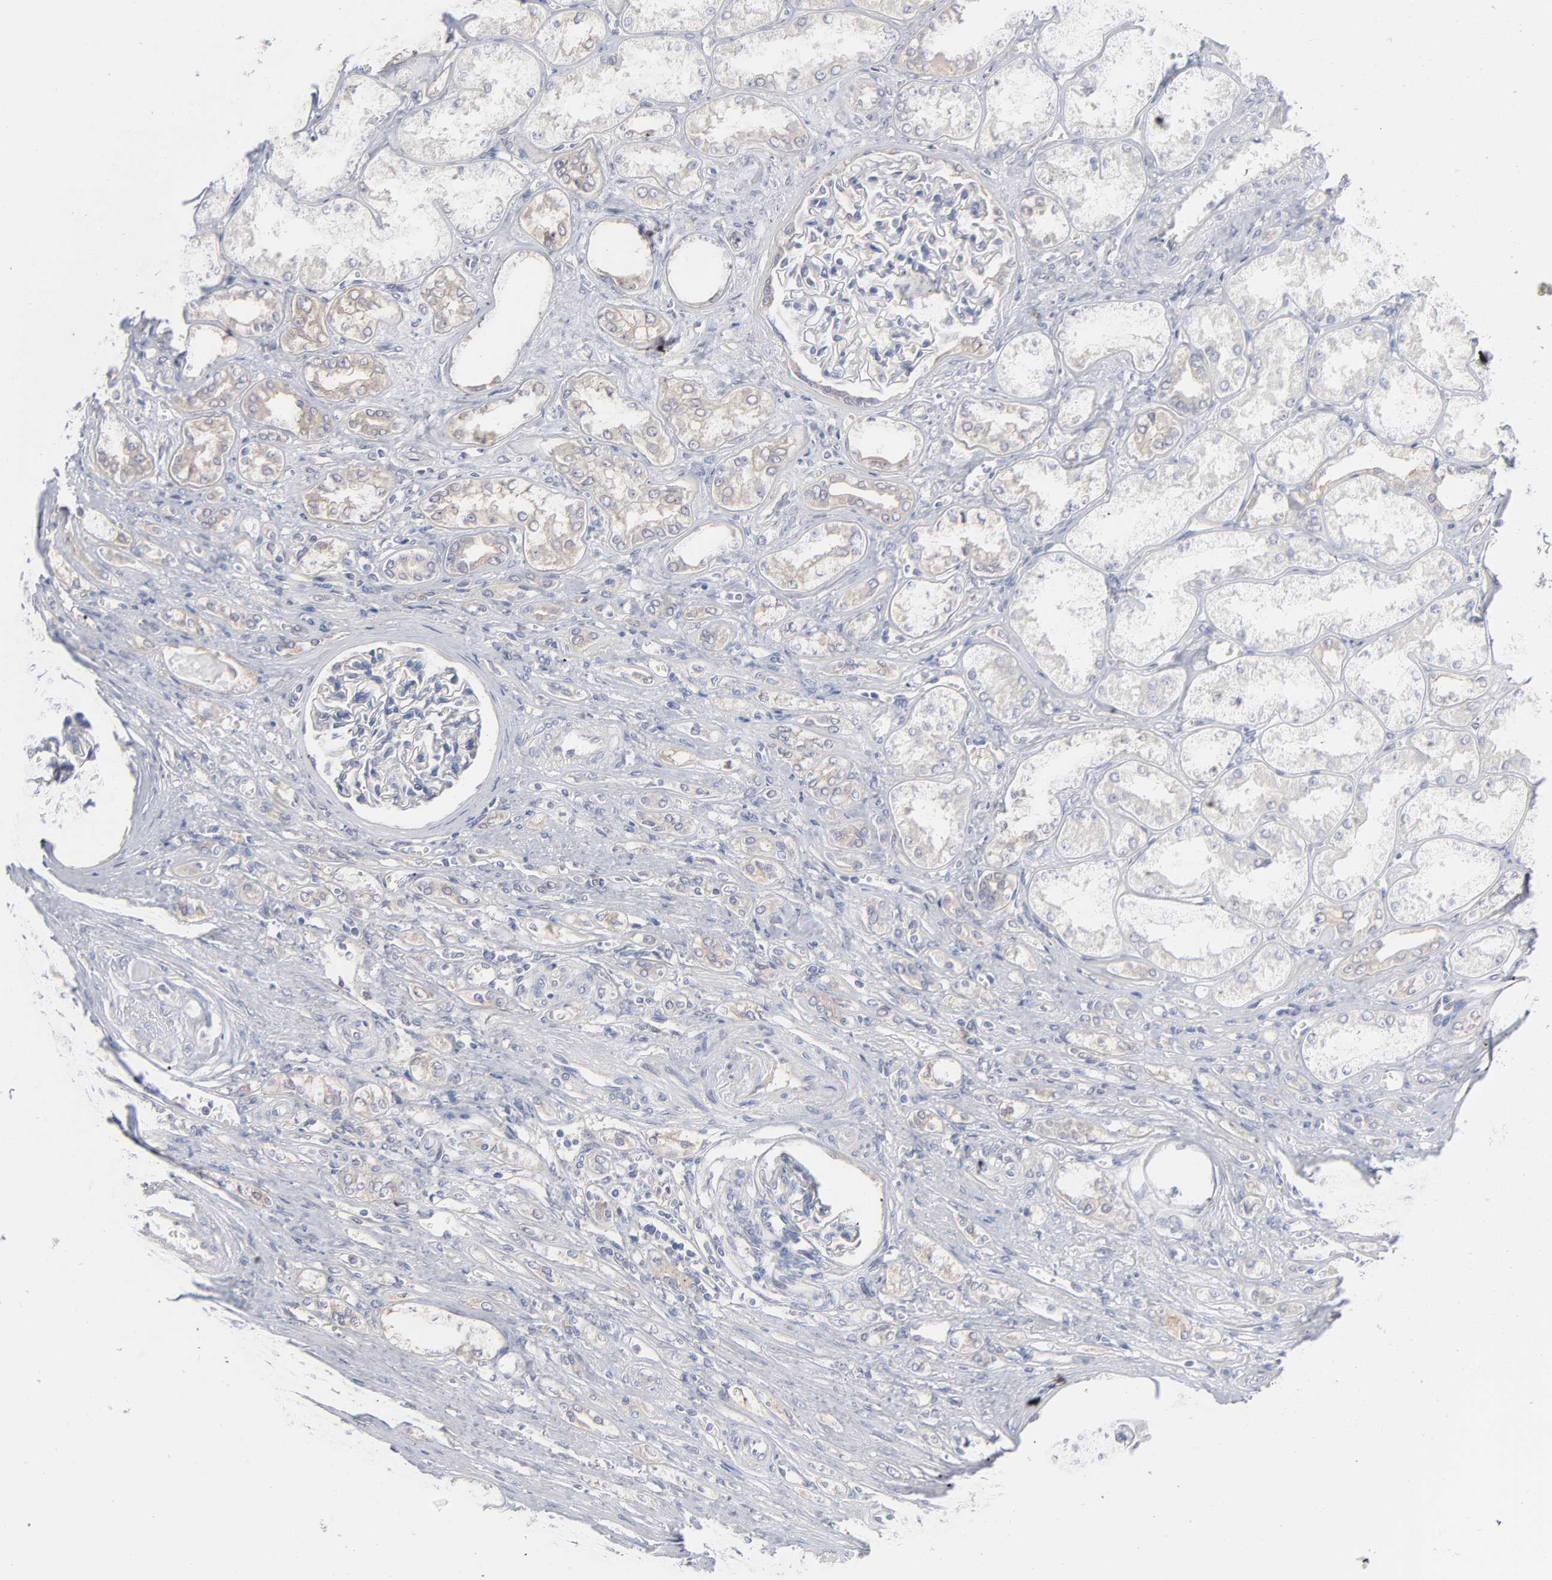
{"staining": {"intensity": "weak", "quantity": ">75%", "location": "cytoplasmic/membranous"}, "tissue": "renal cancer", "cell_type": "Tumor cells", "image_type": "cancer", "snomed": [{"axis": "morphology", "description": "Adenocarcinoma, NOS"}, {"axis": "topography", "description": "Kidney"}], "caption": "A histopathology image of human adenocarcinoma (renal) stained for a protein displays weak cytoplasmic/membranous brown staining in tumor cells.", "gene": "DNAL4", "patient": {"sex": "male", "age": 46}}